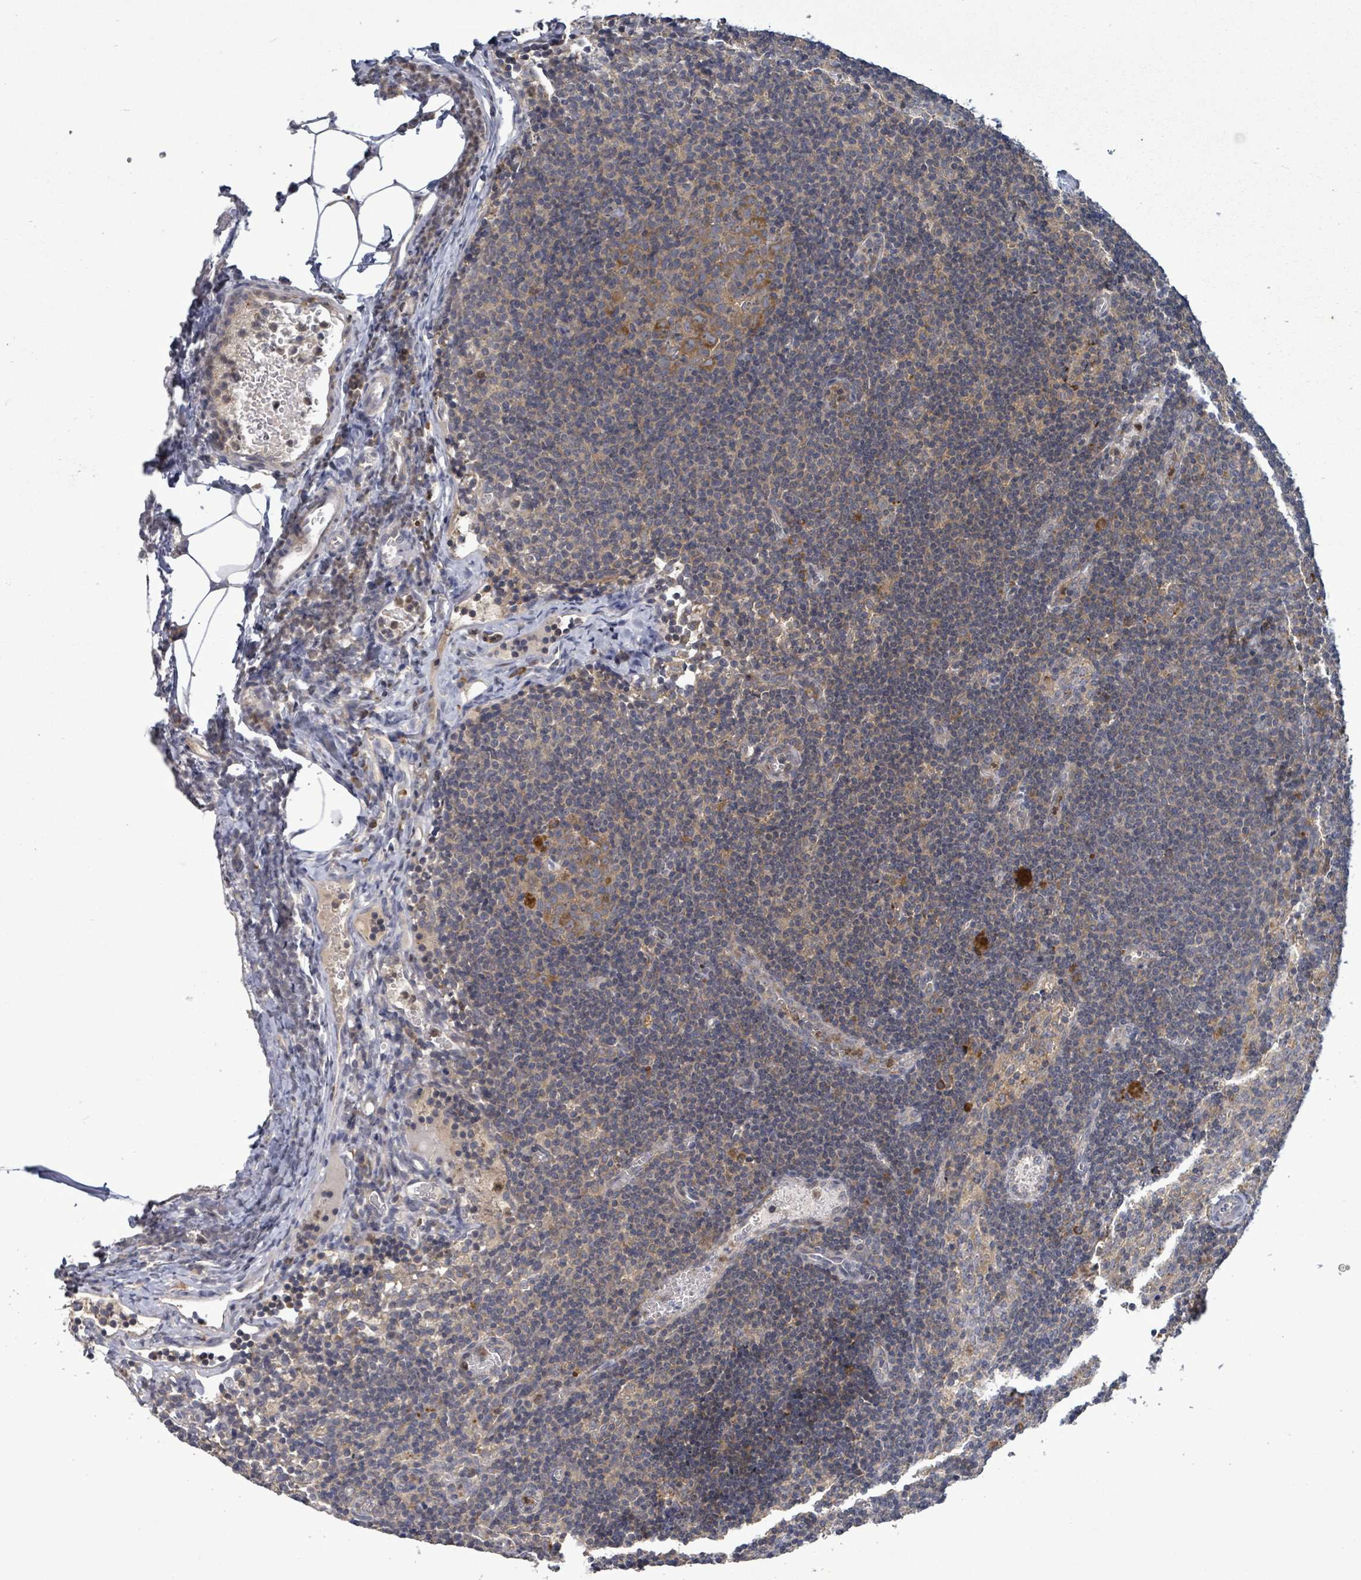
{"staining": {"intensity": "moderate", "quantity": "25%-75%", "location": "cytoplasmic/membranous"}, "tissue": "lymph node", "cell_type": "Germinal center cells", "image_type": "normal", "snomed": [{"axis": "morphology", "description": "Normal tissue, NOS"}, {"axis": "topography", "description": "Lymph node"}], "caption": "Immunohistochemistry (DAB) staining of benign lymph node displays moderate cytoplasmic/membranous protein positivity in approximately 25%-75% of germinal center cells.", "gene": "SERPINE3", "patient": {"sex": "female", "age": 37}}